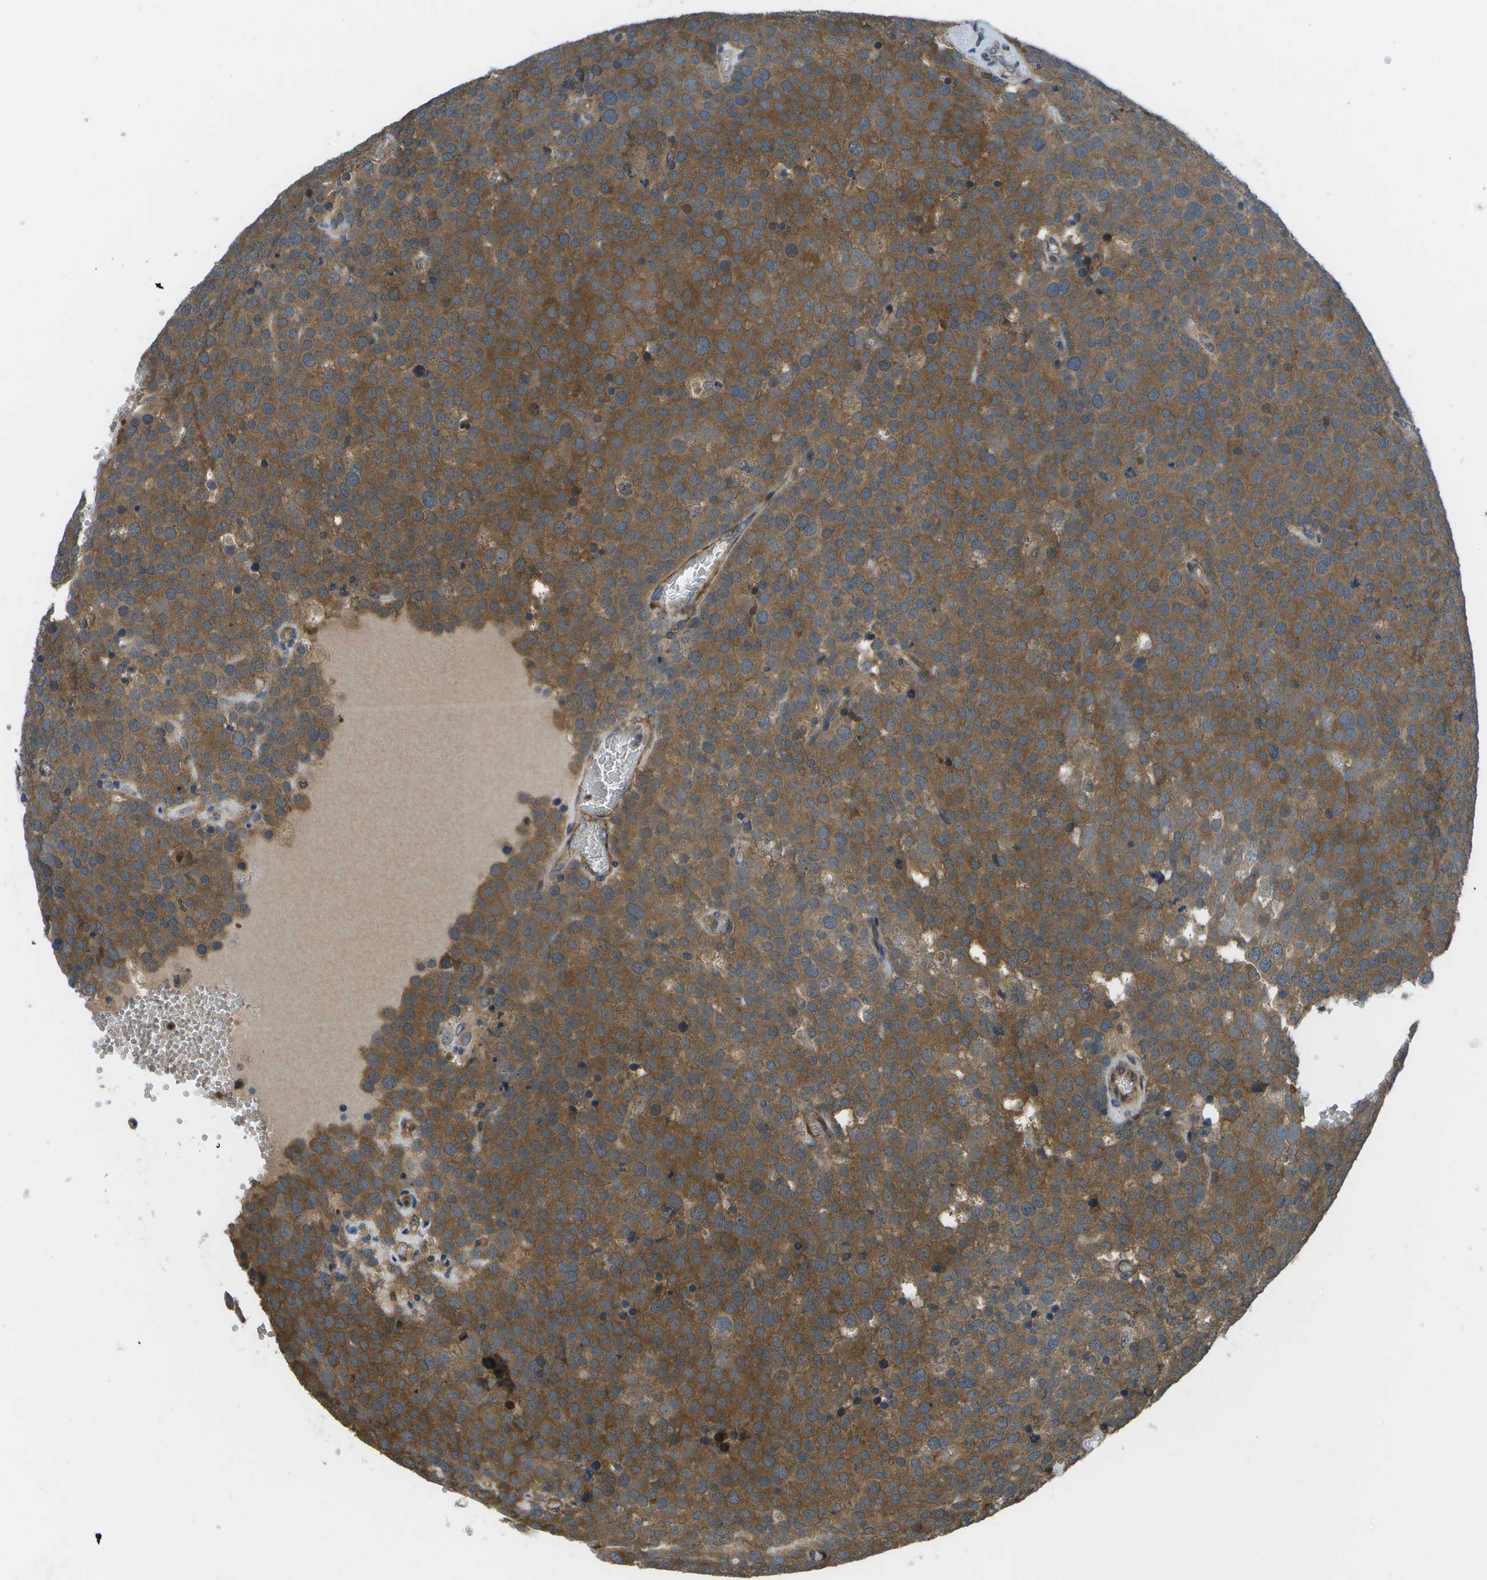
{"staining": {"intensity": "moderate", "quantity": ">75%", "location": "cytoplasmic/membranous"}, "tissue": "testis cancer", "cell_type": "Tumor cells", "image_type": "cancer", "snomed": [{"axis": "morphology", "description": "Normal tissue, NOS"}, {"axis": "morphology", "description": "Seminoma, NOS"}, {"axis": "topography", "description": "Testis"}], "caption": "Immunohistochemical staining of human testis seminoma demonstrates medium levels of moderate cytoplasmic/membranous staining in about >75% of tumor cells.", "gene": "ENPP5", "patient": {"sex": "male", "age": 71}}